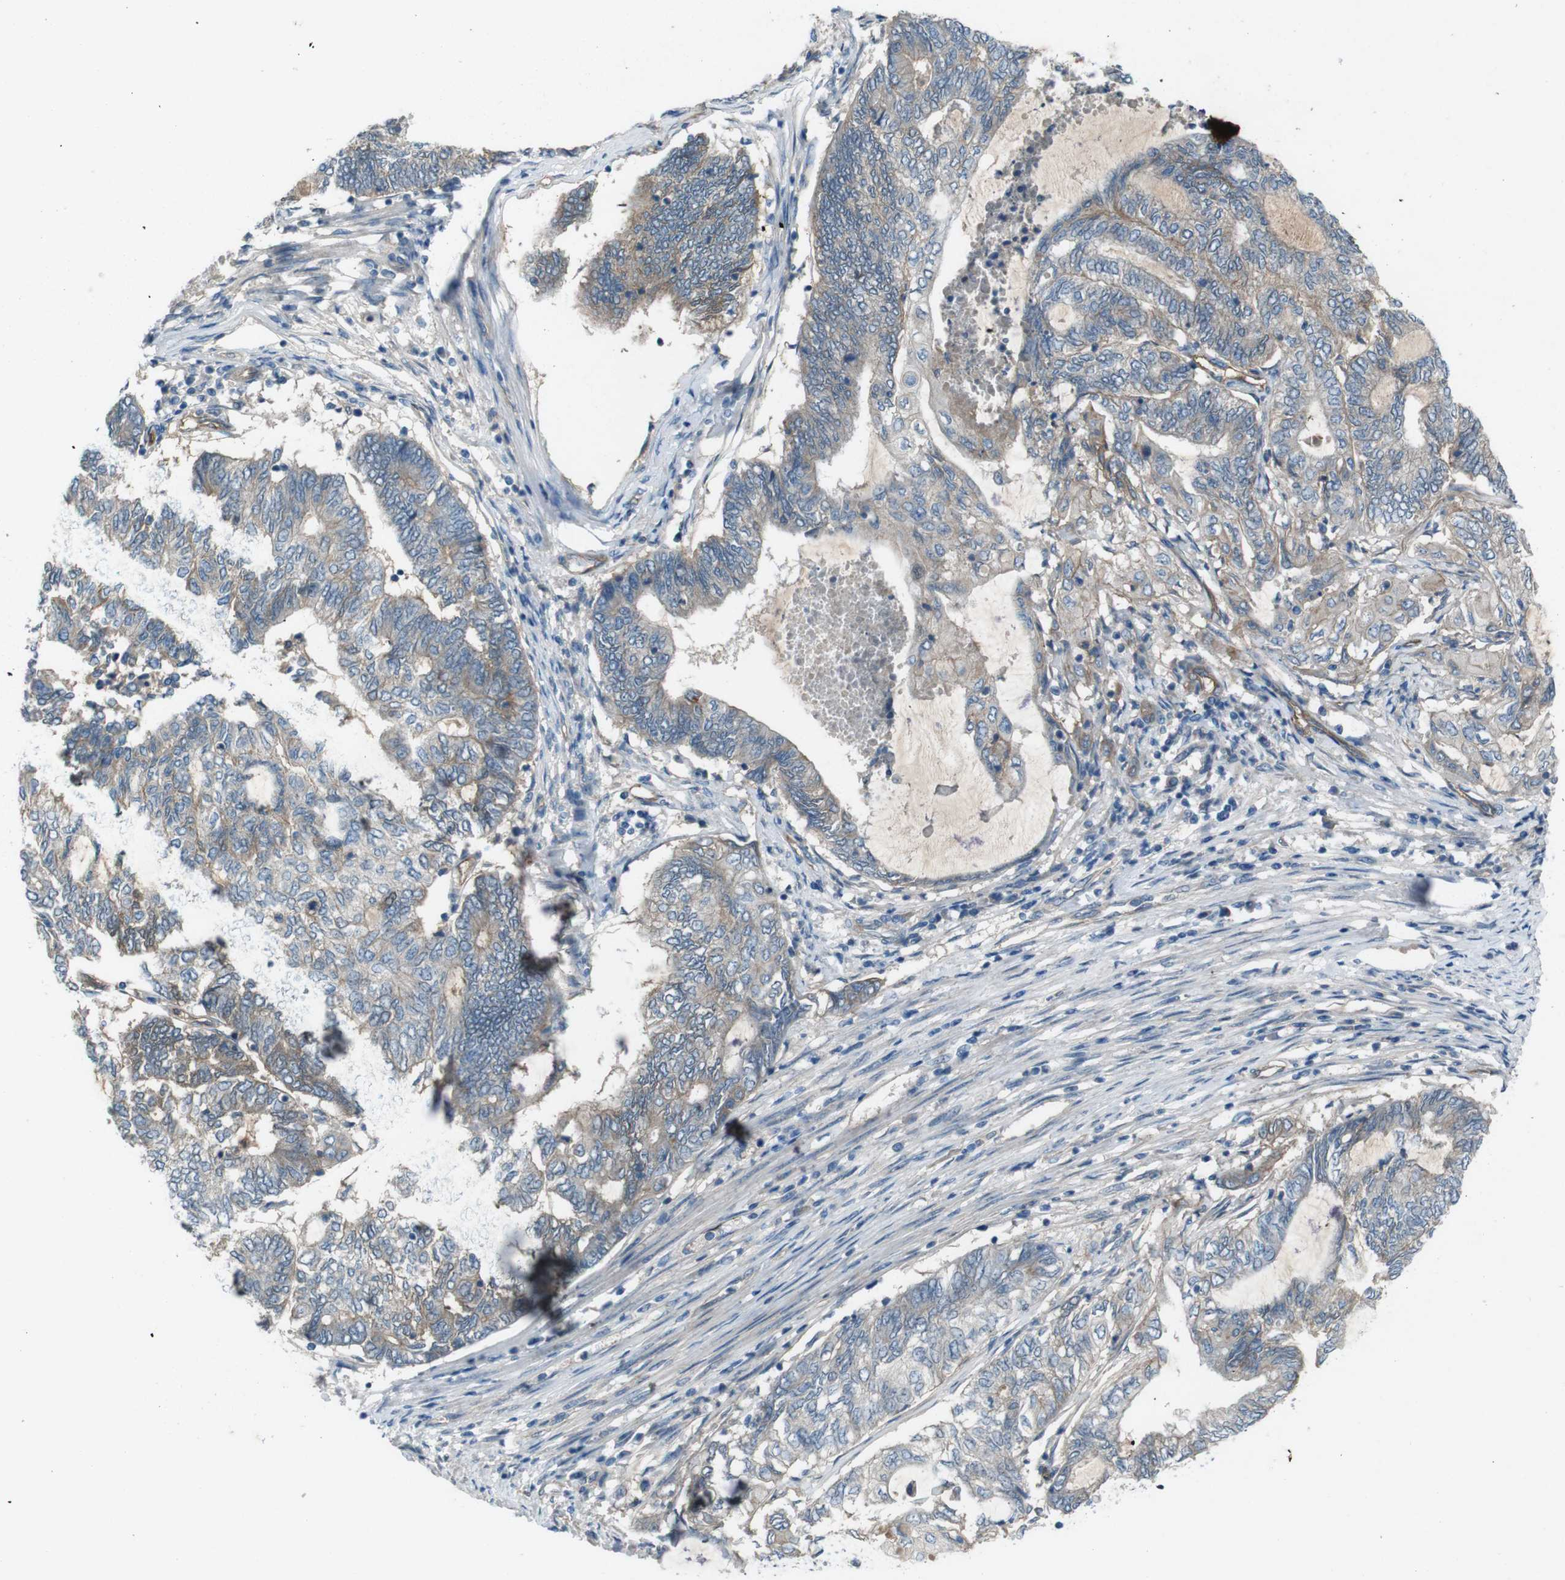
{"staining": {"intensity": "weak", "quantity": ">75%", "location": "cytoplasmic/membranous"}, "tissue": "endometrial cancer", "cell_type": "Tumor cells", "image_type": "cancer", "snomed": [{"axis": "morphology", "description": "Adenocarcinoma, NOS"}, {"axis": "topography", "description": "Uterus"}, {"axis": "topography", "description": "Endometrium"}], "caption": "Brown immunohistochemical staining in human endometrial cancer (adenocarcinoma) shows weak cytoplasmic/membranous staining in about >75% of tumor cells.", "gene": "PVR", "patient": {"sex": "female", "age": 70}}